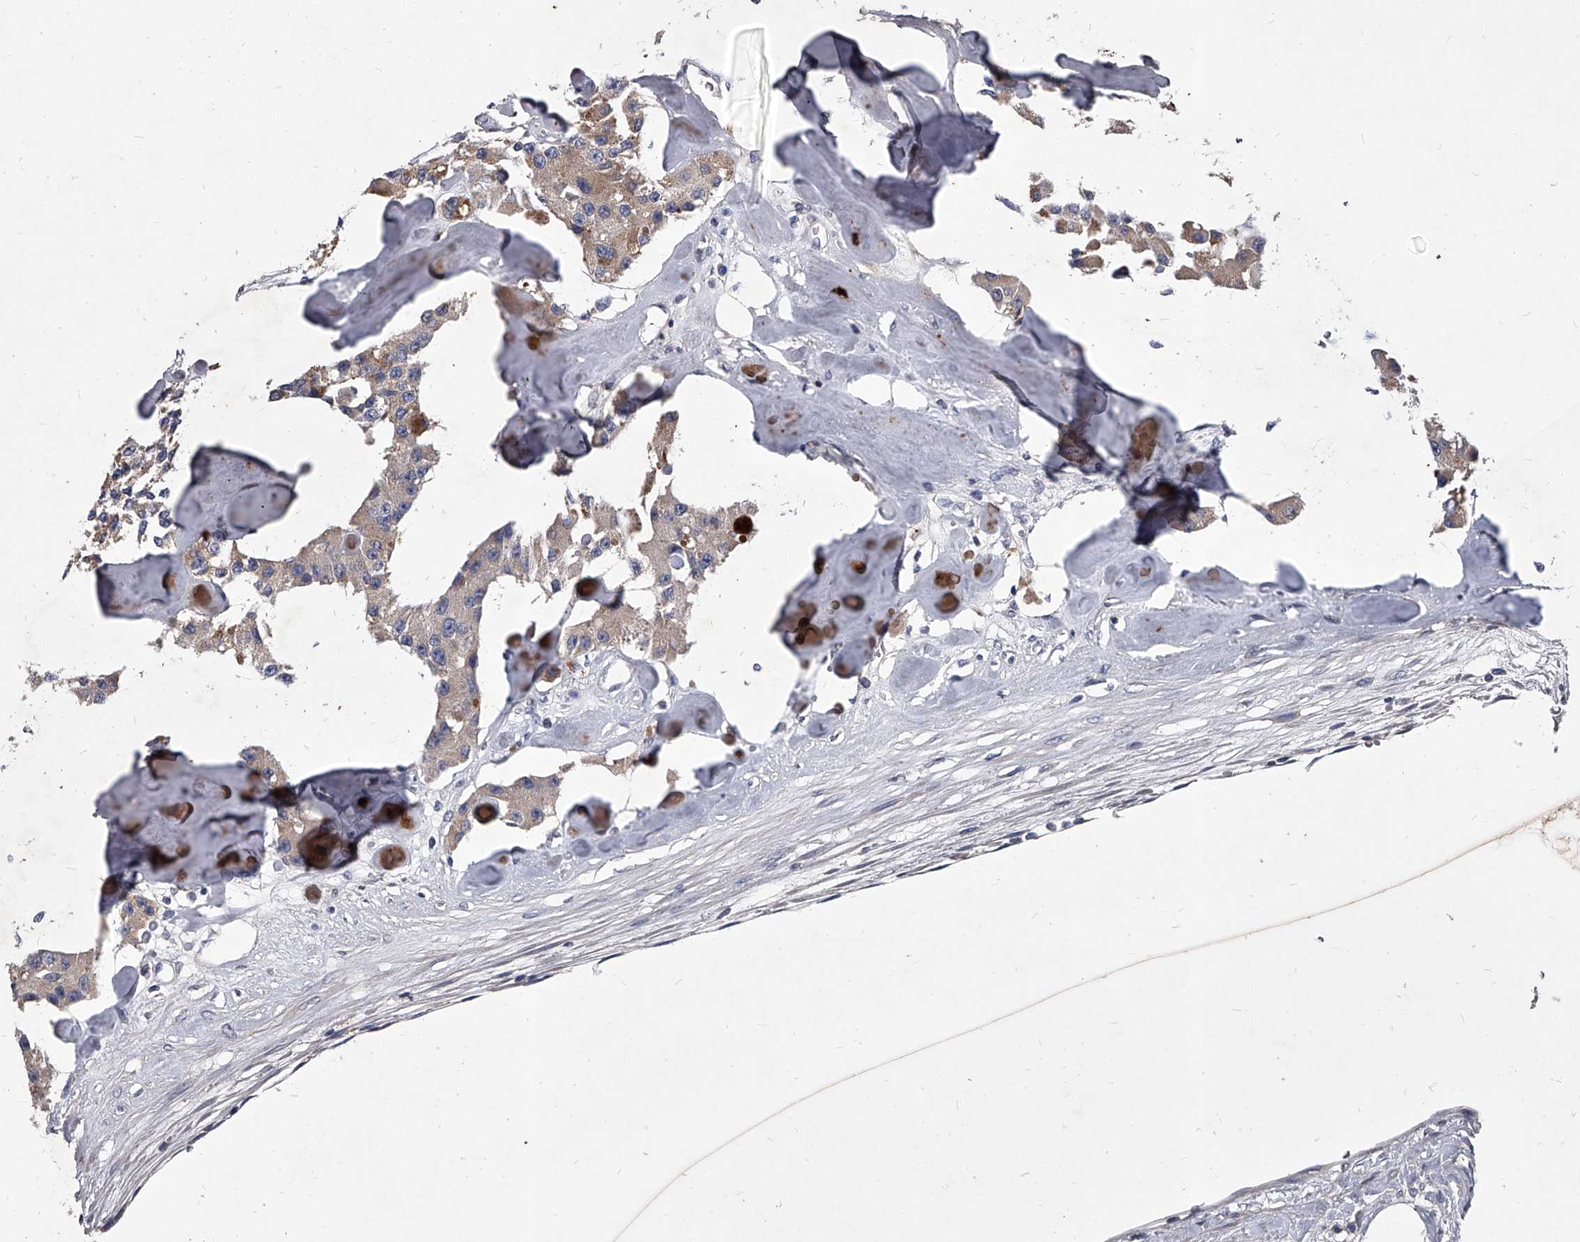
{"staining": {"intensity": "weak", "quantity": ">75%", "location": "cytoplasmic/membranous"}, "tissue": "carcinoid", "cell_type": "Tumor cells", "image_type": "cancer", "snomed": [{"axis": "morphology", "description": "Carcinoid, malignant, NOS"}, {"axis": "topography", "description": "Pancreas"}], "caption": "Malignant carcinoid was stained to show a protein in brown. There is low levels of weak cytoplasmic/membranous expression in about >75% of tumor cells.", "gene": "C5", "patient": {"sex": "male", "age": 41}}